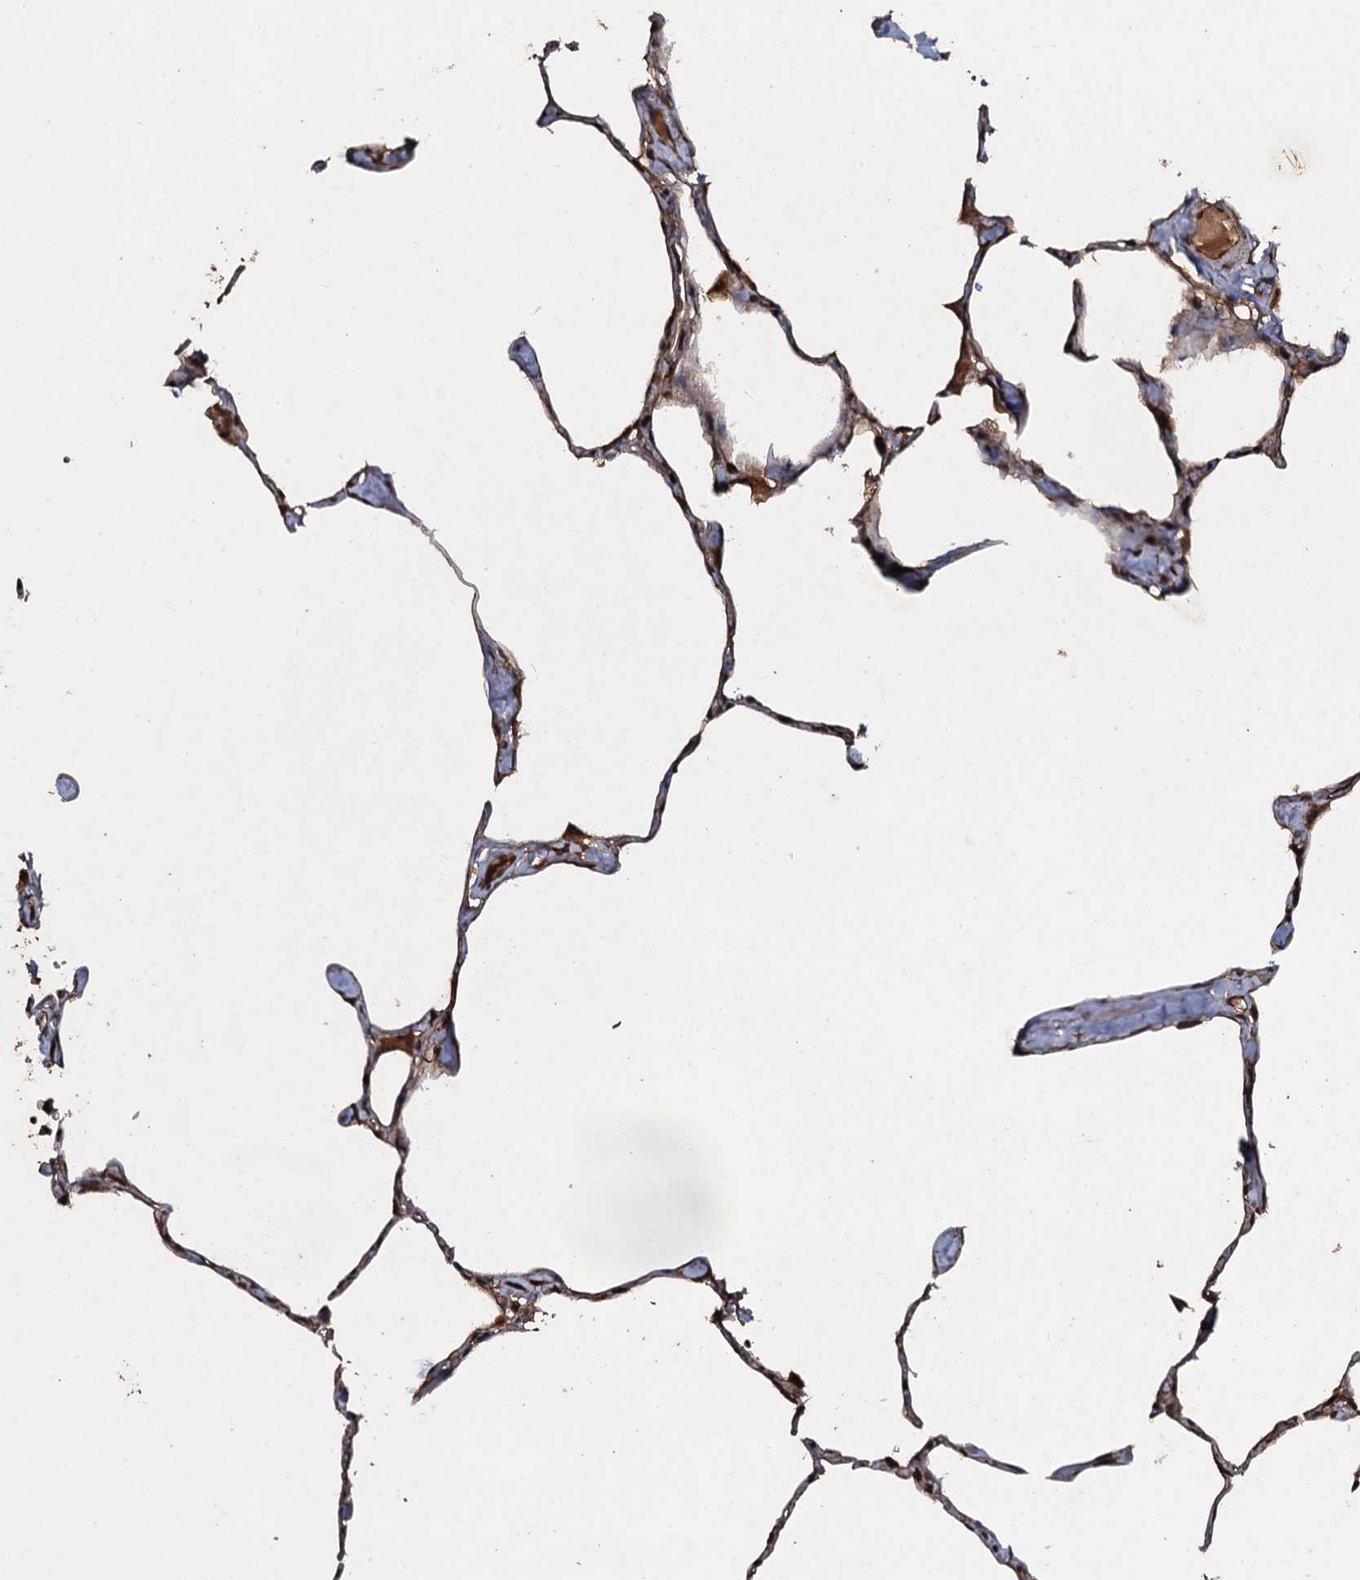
{"staining": {"intensity": "strong", "quantity": ">75%", "location": "cytoplasmic/membranous,nuclear"}, "tissue": "lung", "cell_type": "Alveolar cells", "image_type": "normal", "snomed": [{"axis": "morphology", "description": "Normal tissue, NOS"}, {"axis": "topography", "description": "Lung"}], "caption": "Human lung stained with a brown dye reveals strong cytoplasmic/membranous,nuclear positive positivity in approximately >75% of alveolar cells.", "gene": "ADGRG3", "patient": {"sex": "male", "age": 65}}